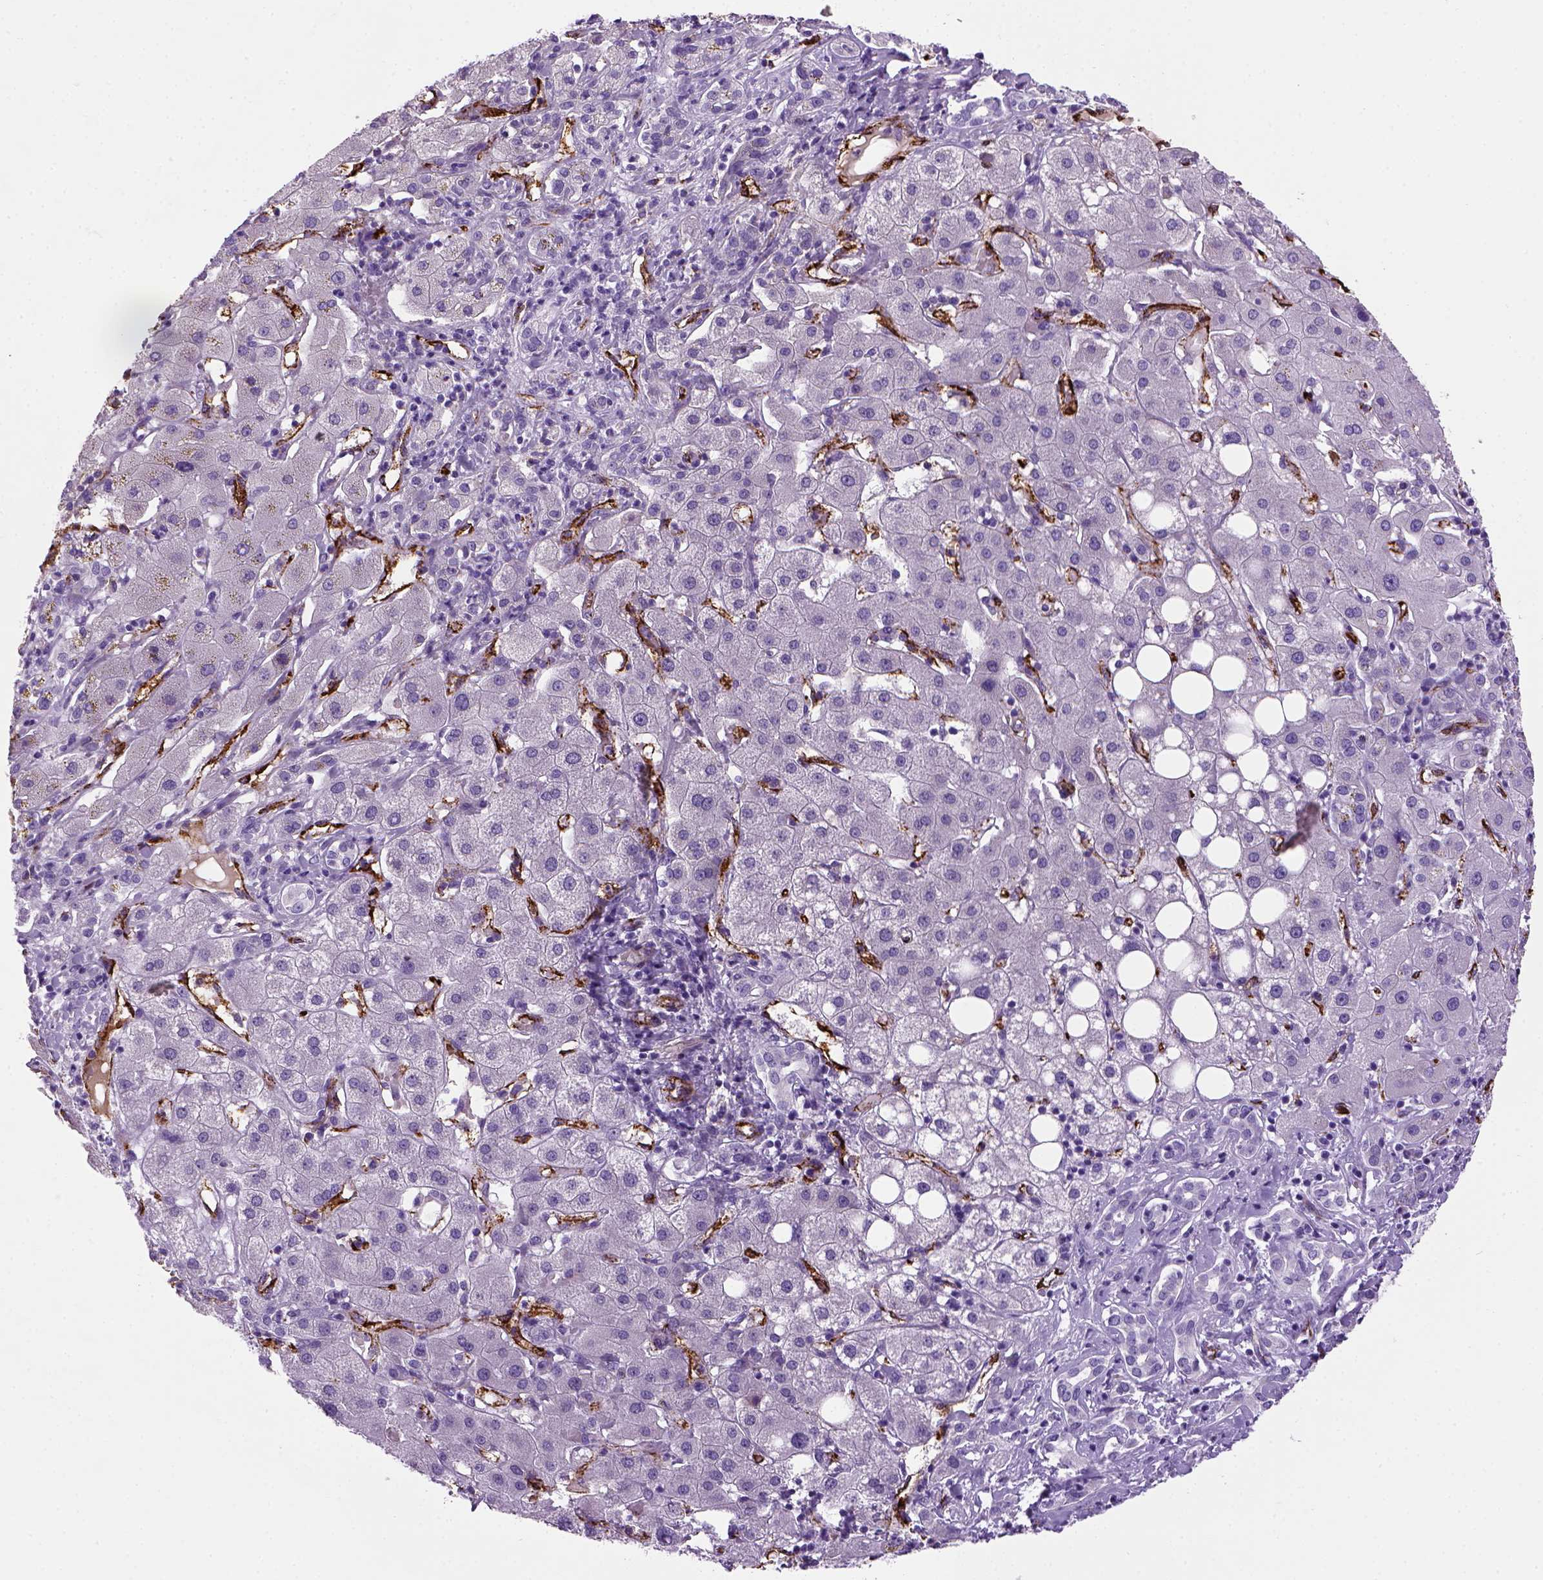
{"staining": {"intensity": "negative", "quantity": "none", "location": "none"}, "tissue": "liver cancer", "cell_type": "Tumor cells", "image_type": "cancer", "snomed": [{"axis": "morphology", "description": "Carcinoma, Hepatocellular, NOS"}, {"axis": "topography", "description": "Liver"}], "caption": "Immunohistochemical staining of human hepatocellular carcinoma (liver) displays no significant expression in tumor cells.", "gene": "VWF", "patient": {"sex": "male", "age": 65}}